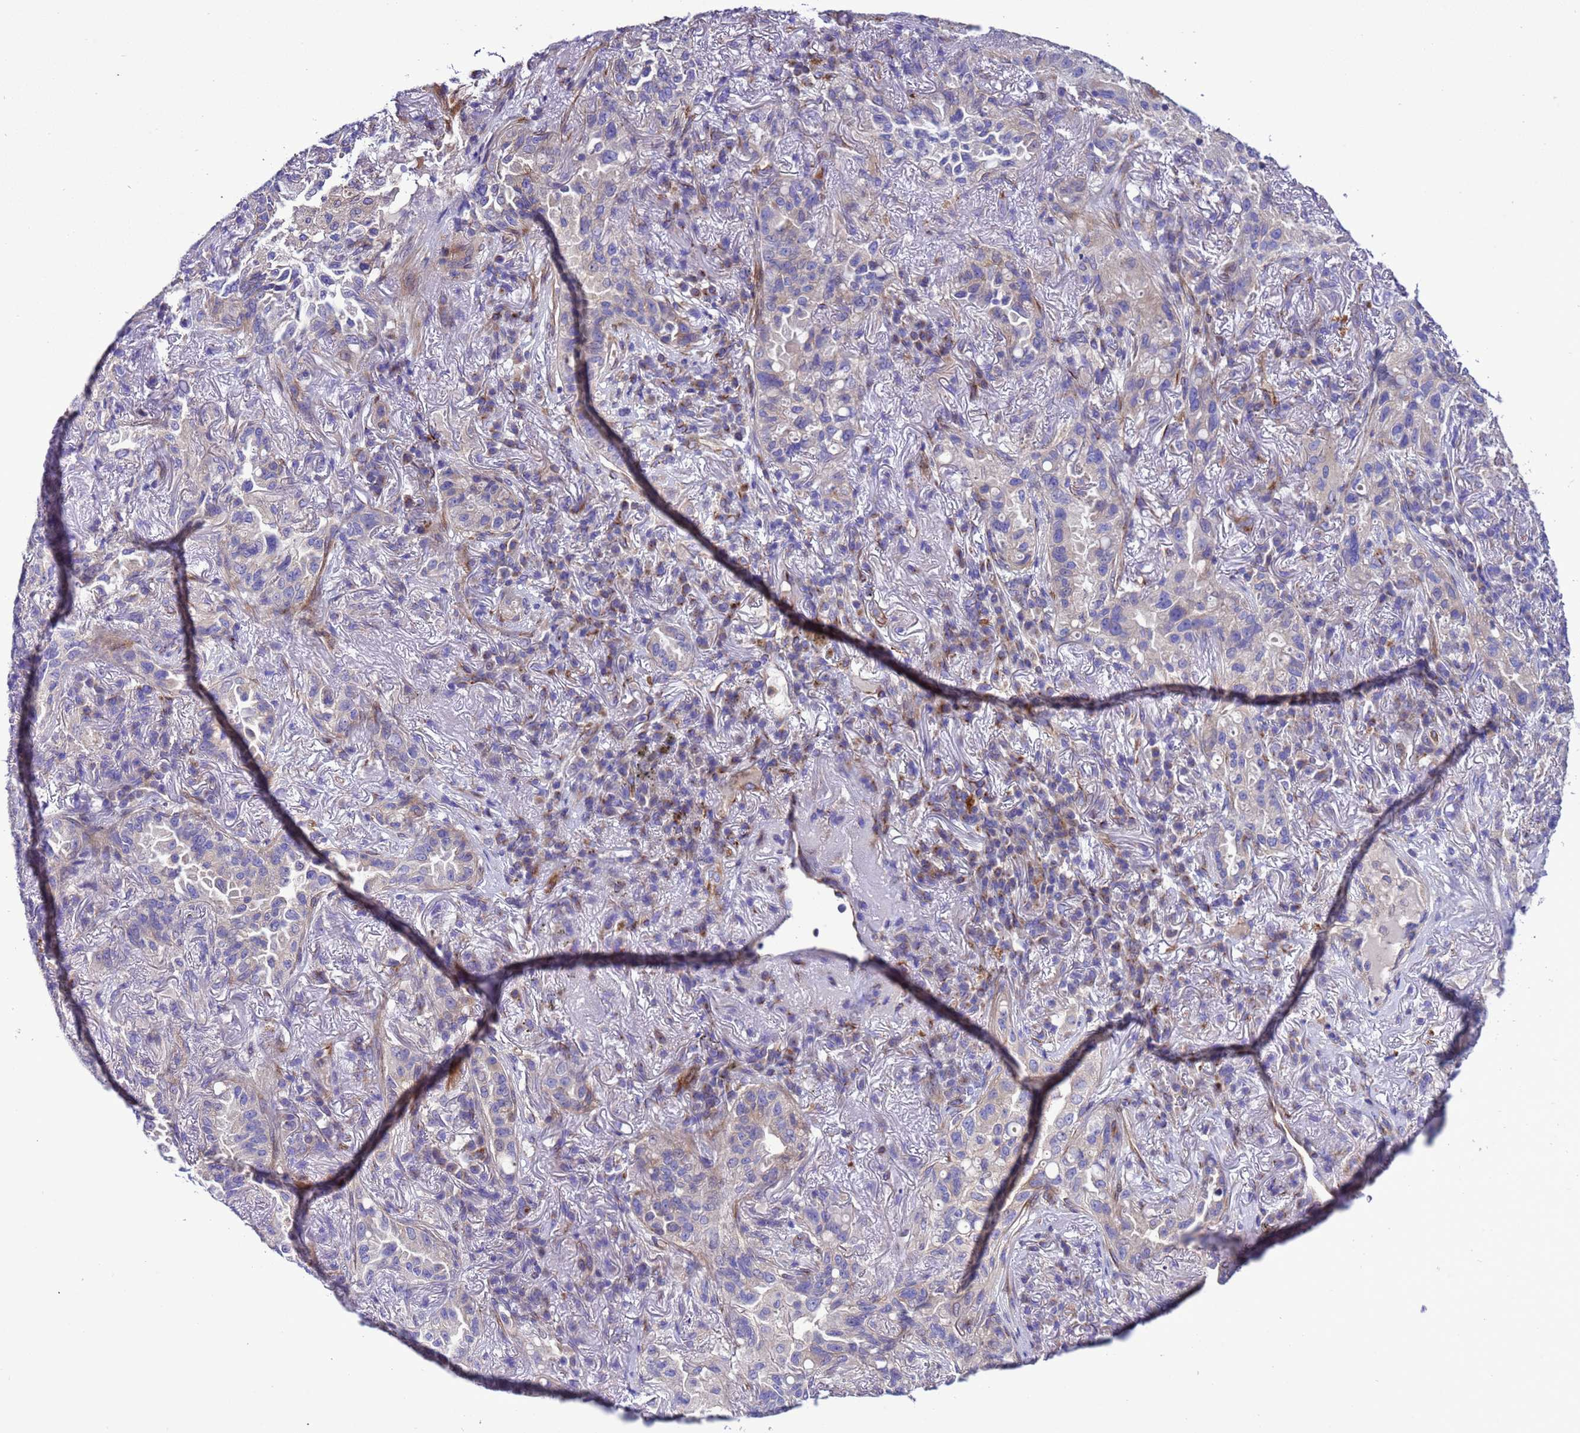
{"staining": {"intensity": "negative", "quantity": "none", "location": "none"}, "tissue": "lung cancer", "cell_type": "Tumor cells", "image_type": "cancer", "snomed": [{"axis": "morphology", "description": "Adenocarcinoma, NOS"}, {"axis": "topography", "description": "Lung"}], "caption": "The micrograph reveals no significant expression in tumor cells of adenocarcinoma (lung).", "gene": "KICS2", "patient": {"sex": "female", "age": 69}}